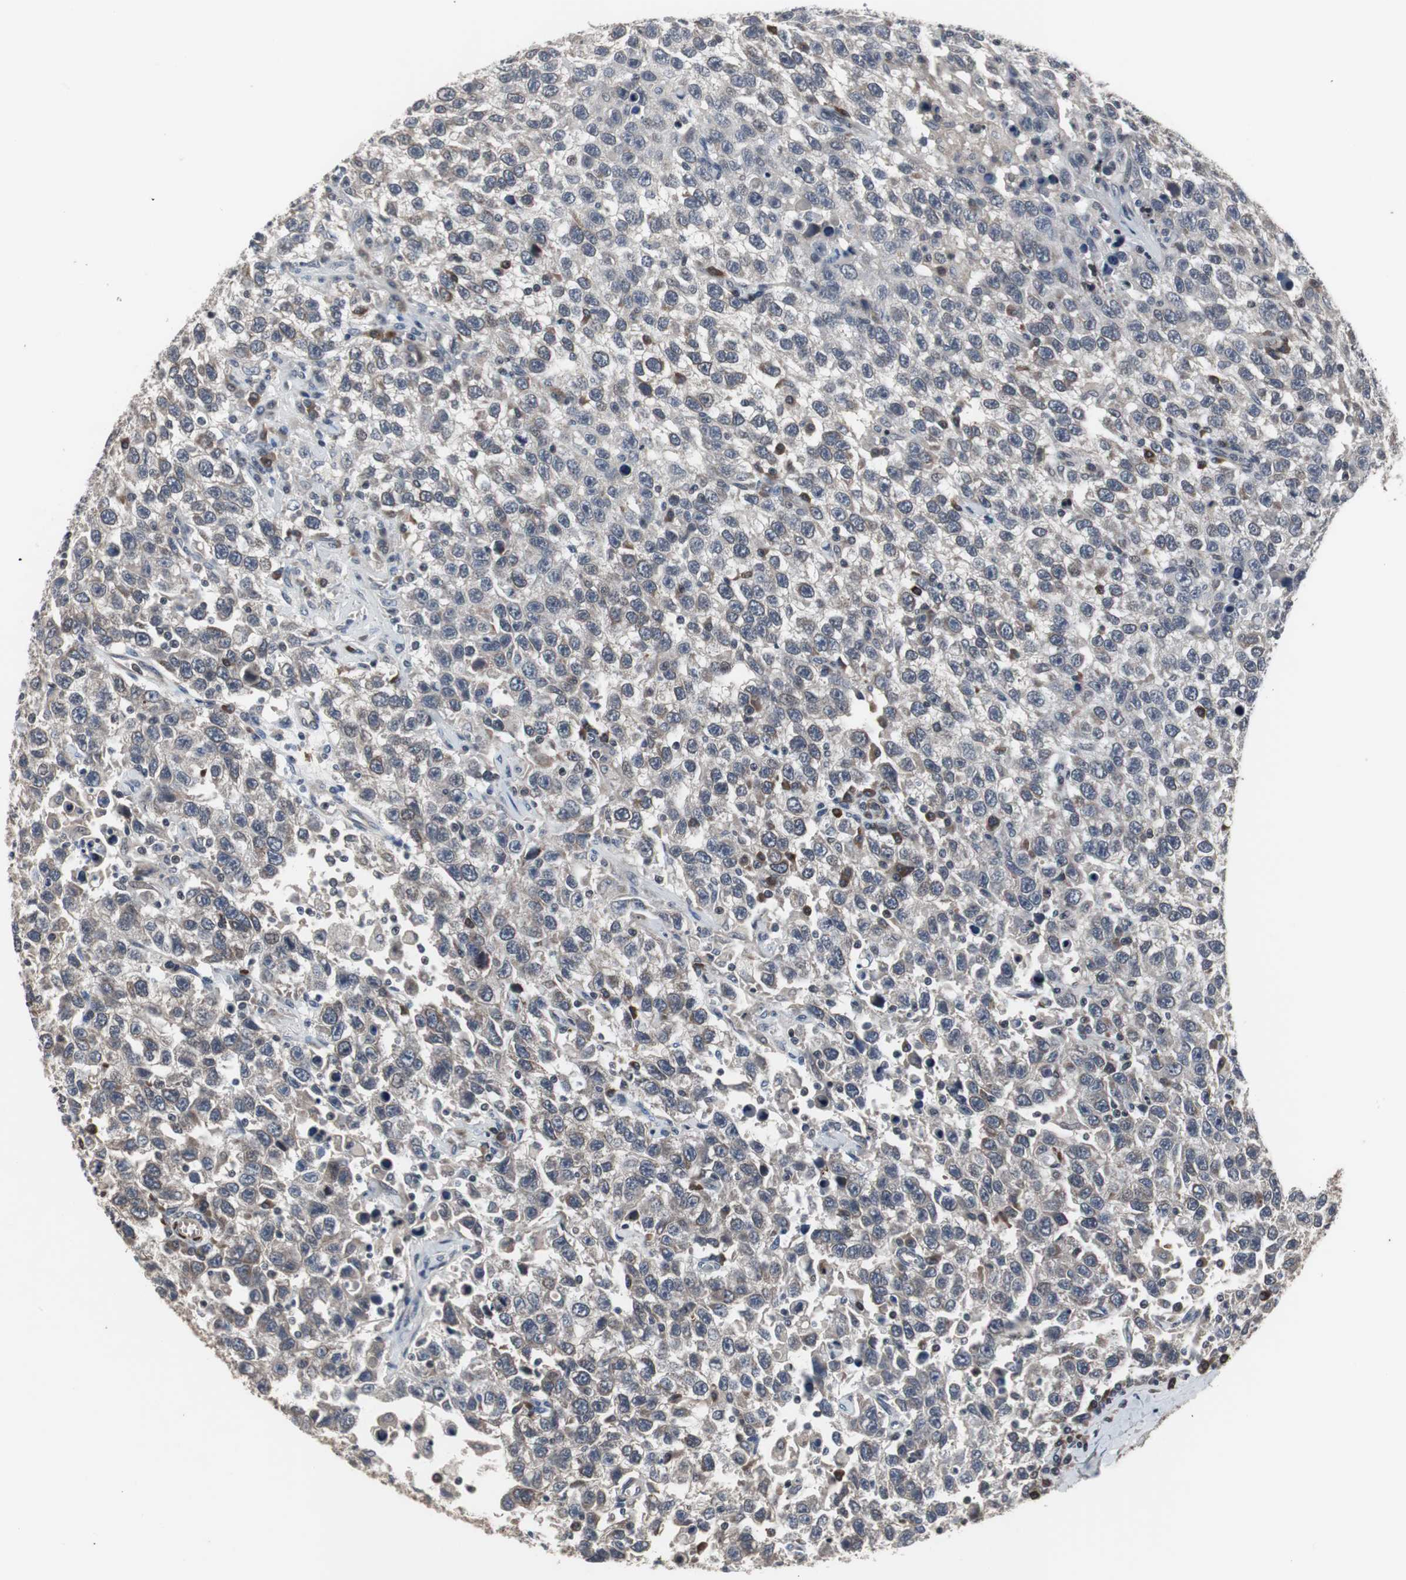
{"staining": {"intensity": "weak", "quantity": ">75%", "location": "cytoplasmic/membranous"}, "tissue": "testis cancer", "cell_type": "Tumor cells", "image_type": "cancer", "snomed": [{"axis": "morphology", "description": "Seminoma, NOS"}, {"axis": "topography", "description": "Testis"}], "caption": "Testis cancer (seminoma) stained for a protein (brown) displays weak cytoplasmic/membranous positive expression in approximately >75% of tumor cells.", "gene": "CRADD", "patient": {"sex": "male", "age": 41}}